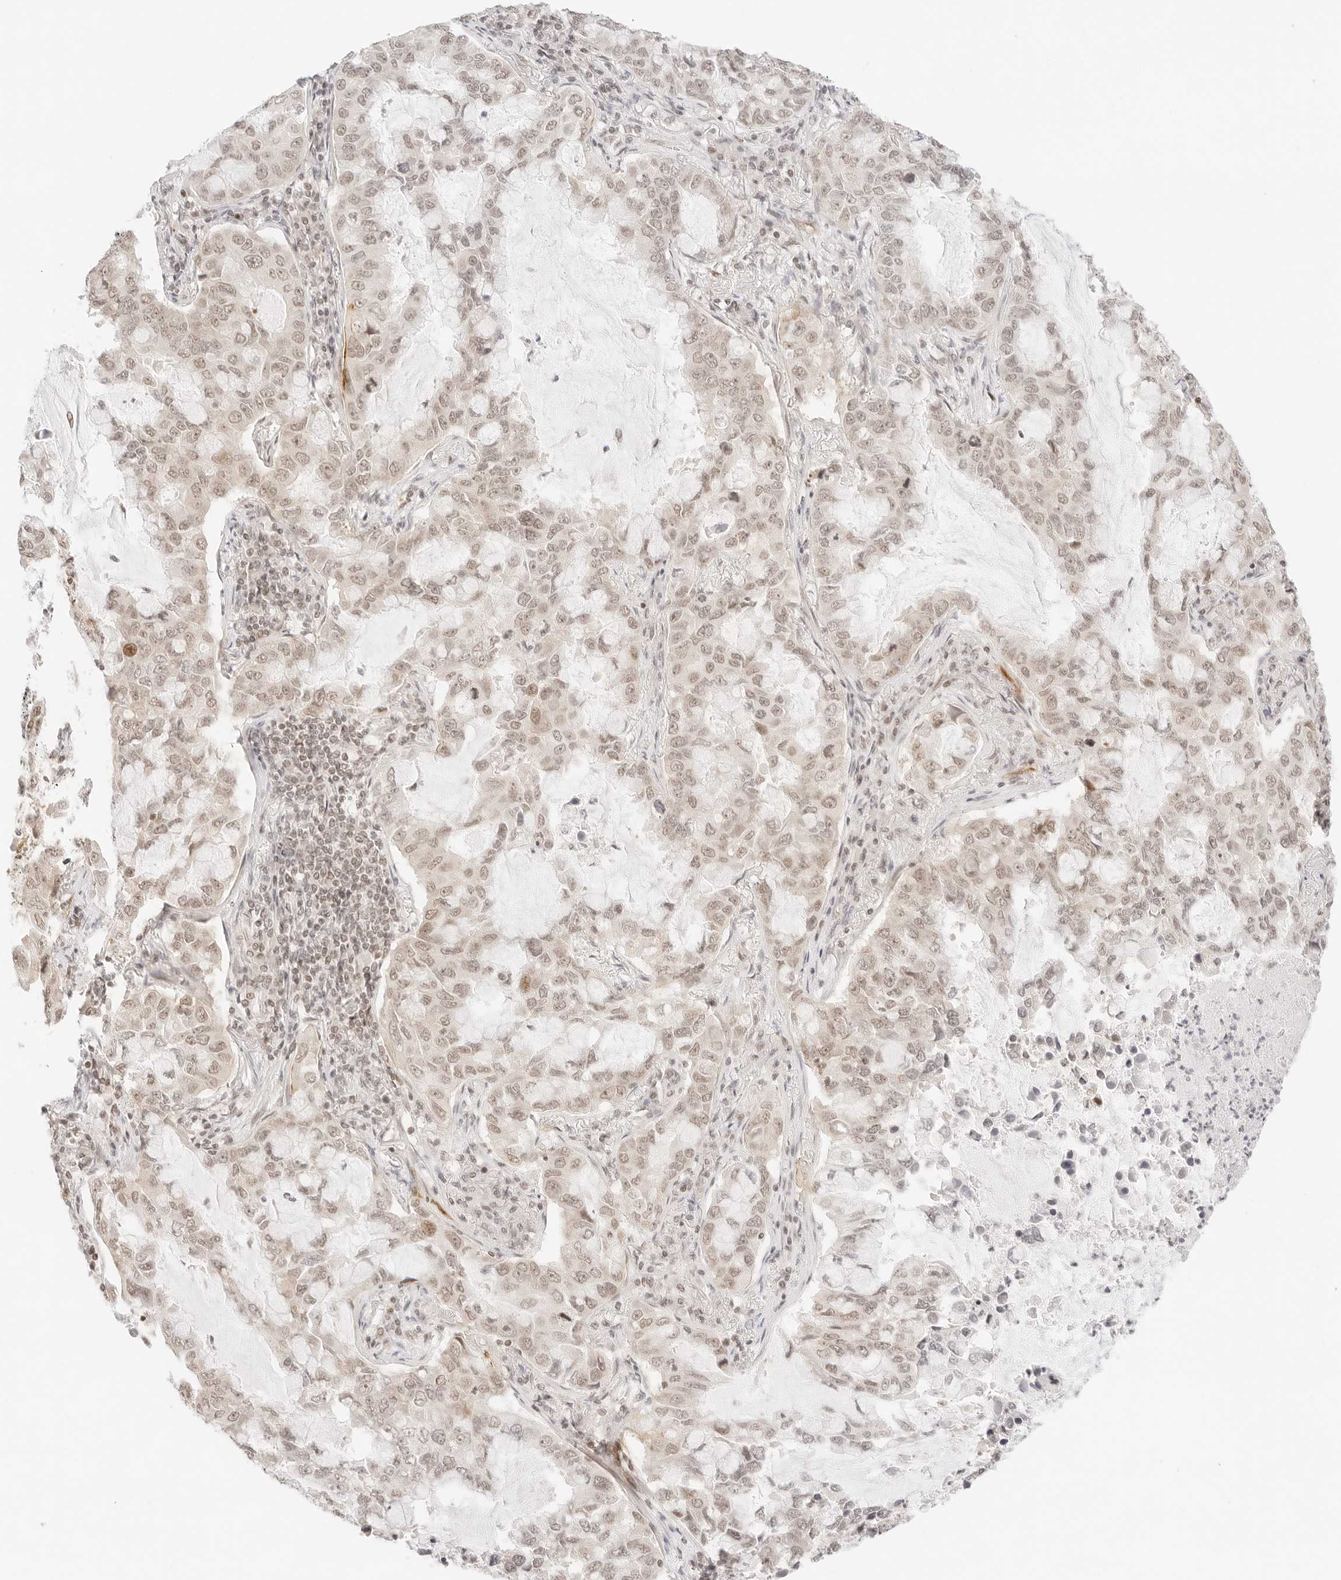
{"staining": {"intensity": "weak", "quantity": "25%-75%", "location": "nuclear"}, "tissue": "lung cancer", "cell_type": "Tumor cells", "image_type": "cancer", "snomed": [{"axis": "morphology", "description": "Adenocarcinoma, NOS"}, {"axis": "topography", "description": "Lung"}], "caption": "A photomicrograph of human lung adenocarcinoma stained for a protein reveals weak nuclear brown staining in tumor cells. (DAB (3,3'-diaminobenzidine) = brown stain, brightfield microscopy at high magnification).", "gene": "GNAS", "patient": {"sex": "male", "age": 64}}